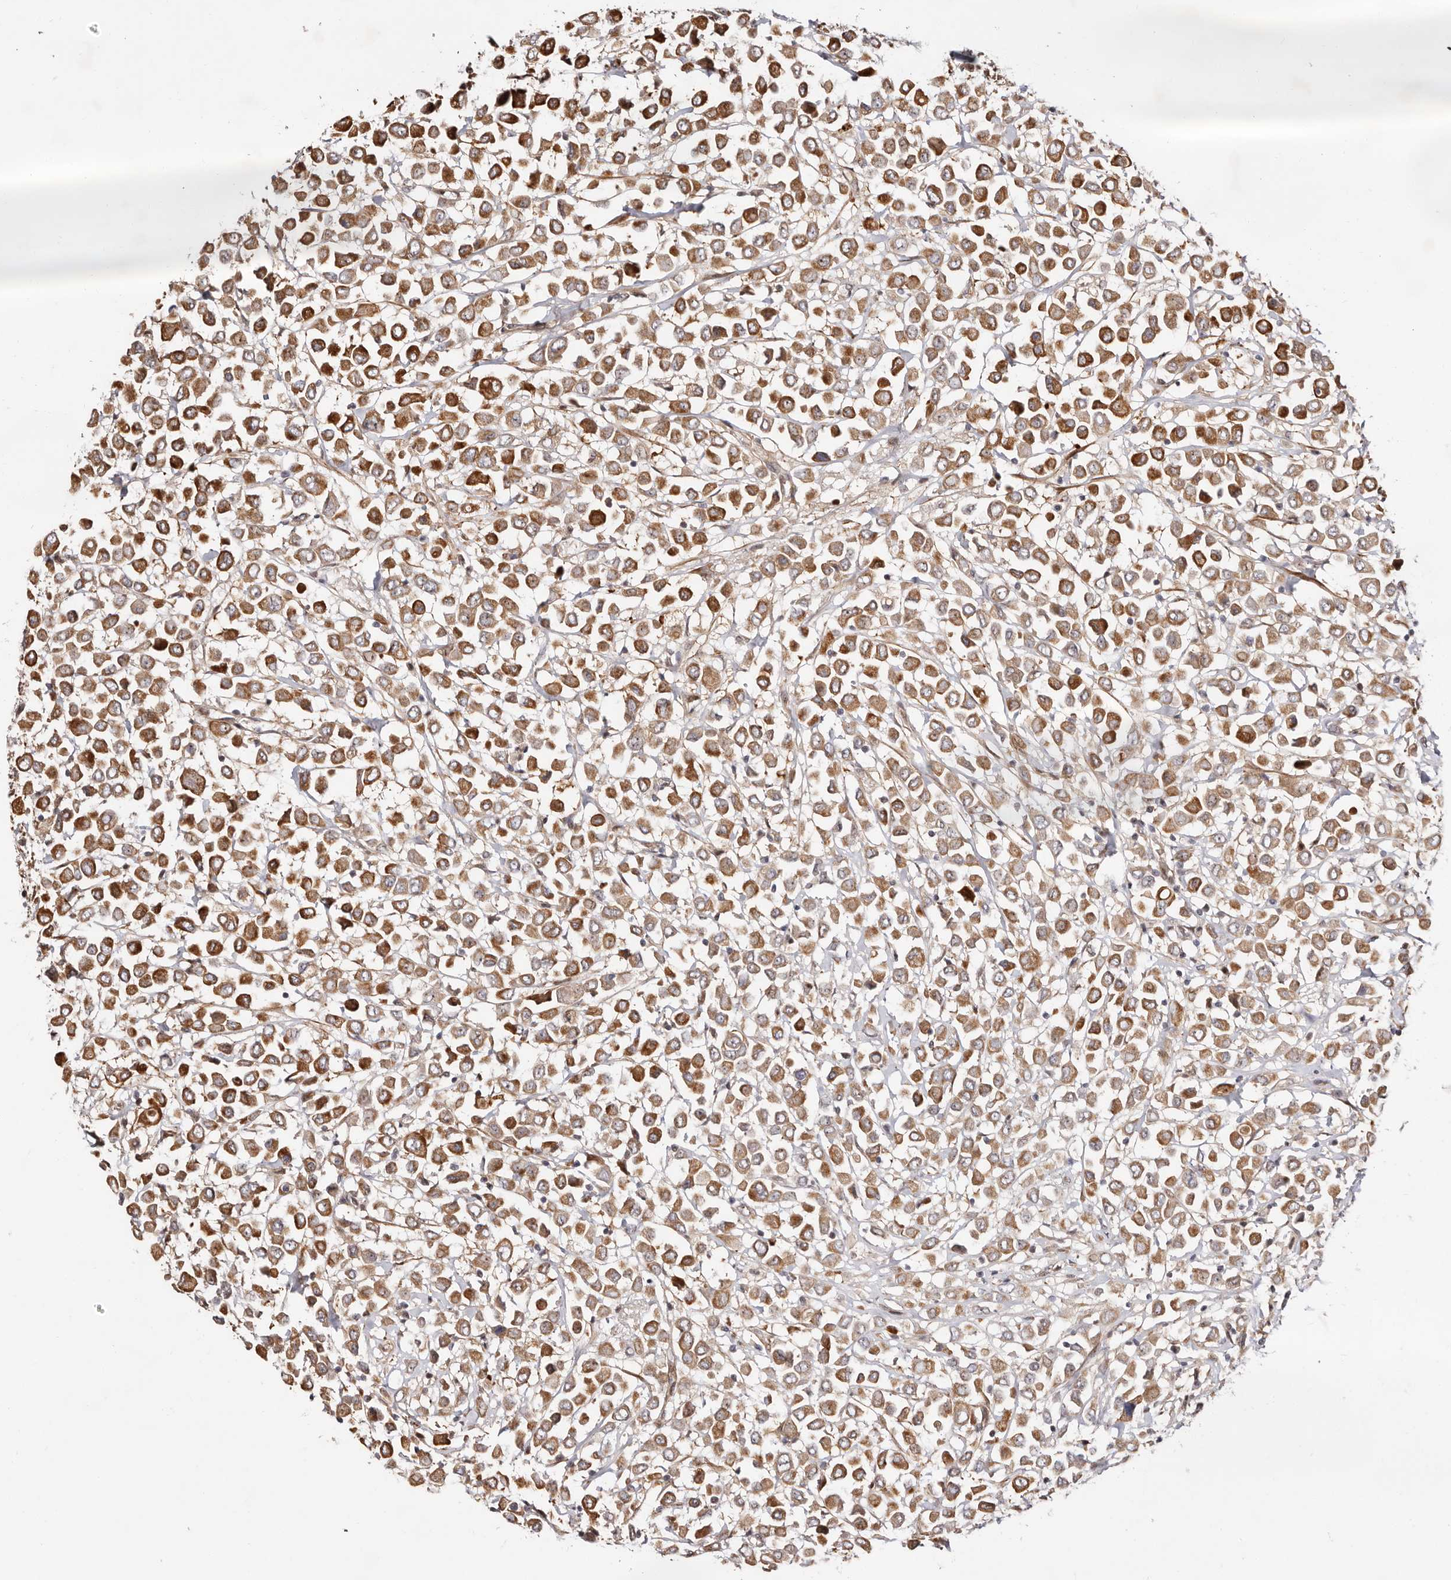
{"staining": {"intensity": "moderate", "quantity": ">75%", "location": "cytoplasmic/membranous"}, "tissue": "breast cancer", "cell_type": "Tumor cells", "image_type": "cancer", "snomed": [{"axis": "morphology", "description": "Duct carcinoma"}, {"axis": "topography", "description": "Breast"}], "caption": "Breast invasive ductal carcinoma stained with a brown dye demonstrates moderate cytoplasmic/membranous positive staining in approximately >75% of tumor cells.", "gene": "ODF2L", "patient": {"sex": "female", "age": 61}}